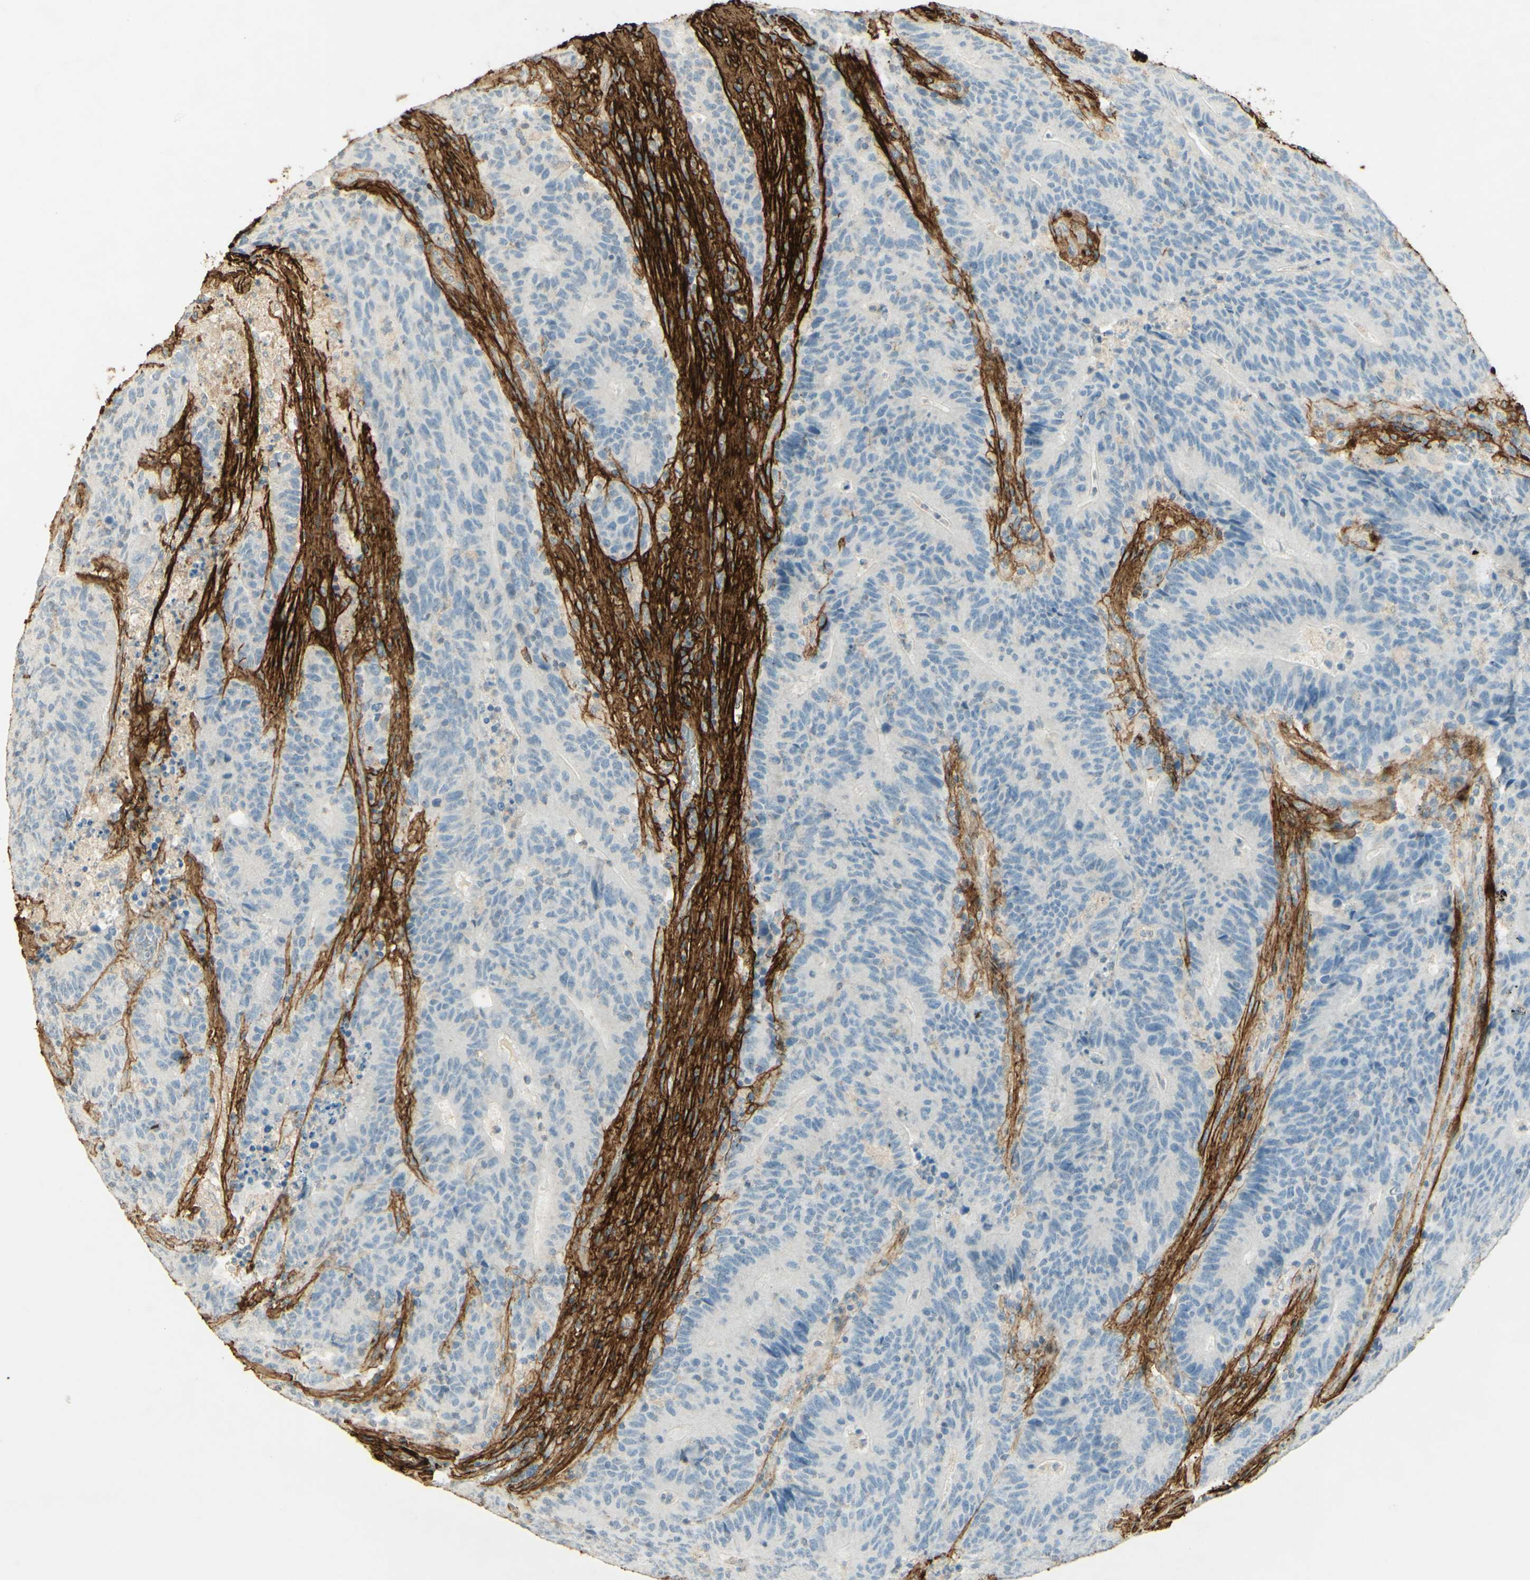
{"staining": {"intensity": "negative", "quantity": "none", "location": "none"}, "tissue": "colorectal cancer", "cell_type": "Tumor cells", "image_type": "cancer", "snomed": [{"axis": "morphology", "description": "Normal tissue, NOS"}, {"axis": "morphology", "description": "Adenocarcinoma, NOS"}, {"axis": "topography", "description": "Colon"}], "caption": "Immunohistochemistry of human colorectal cancer displays no positivity in tumor cells.", "gene": "TNN", "patient": {"sex": "female", "age": 75}}